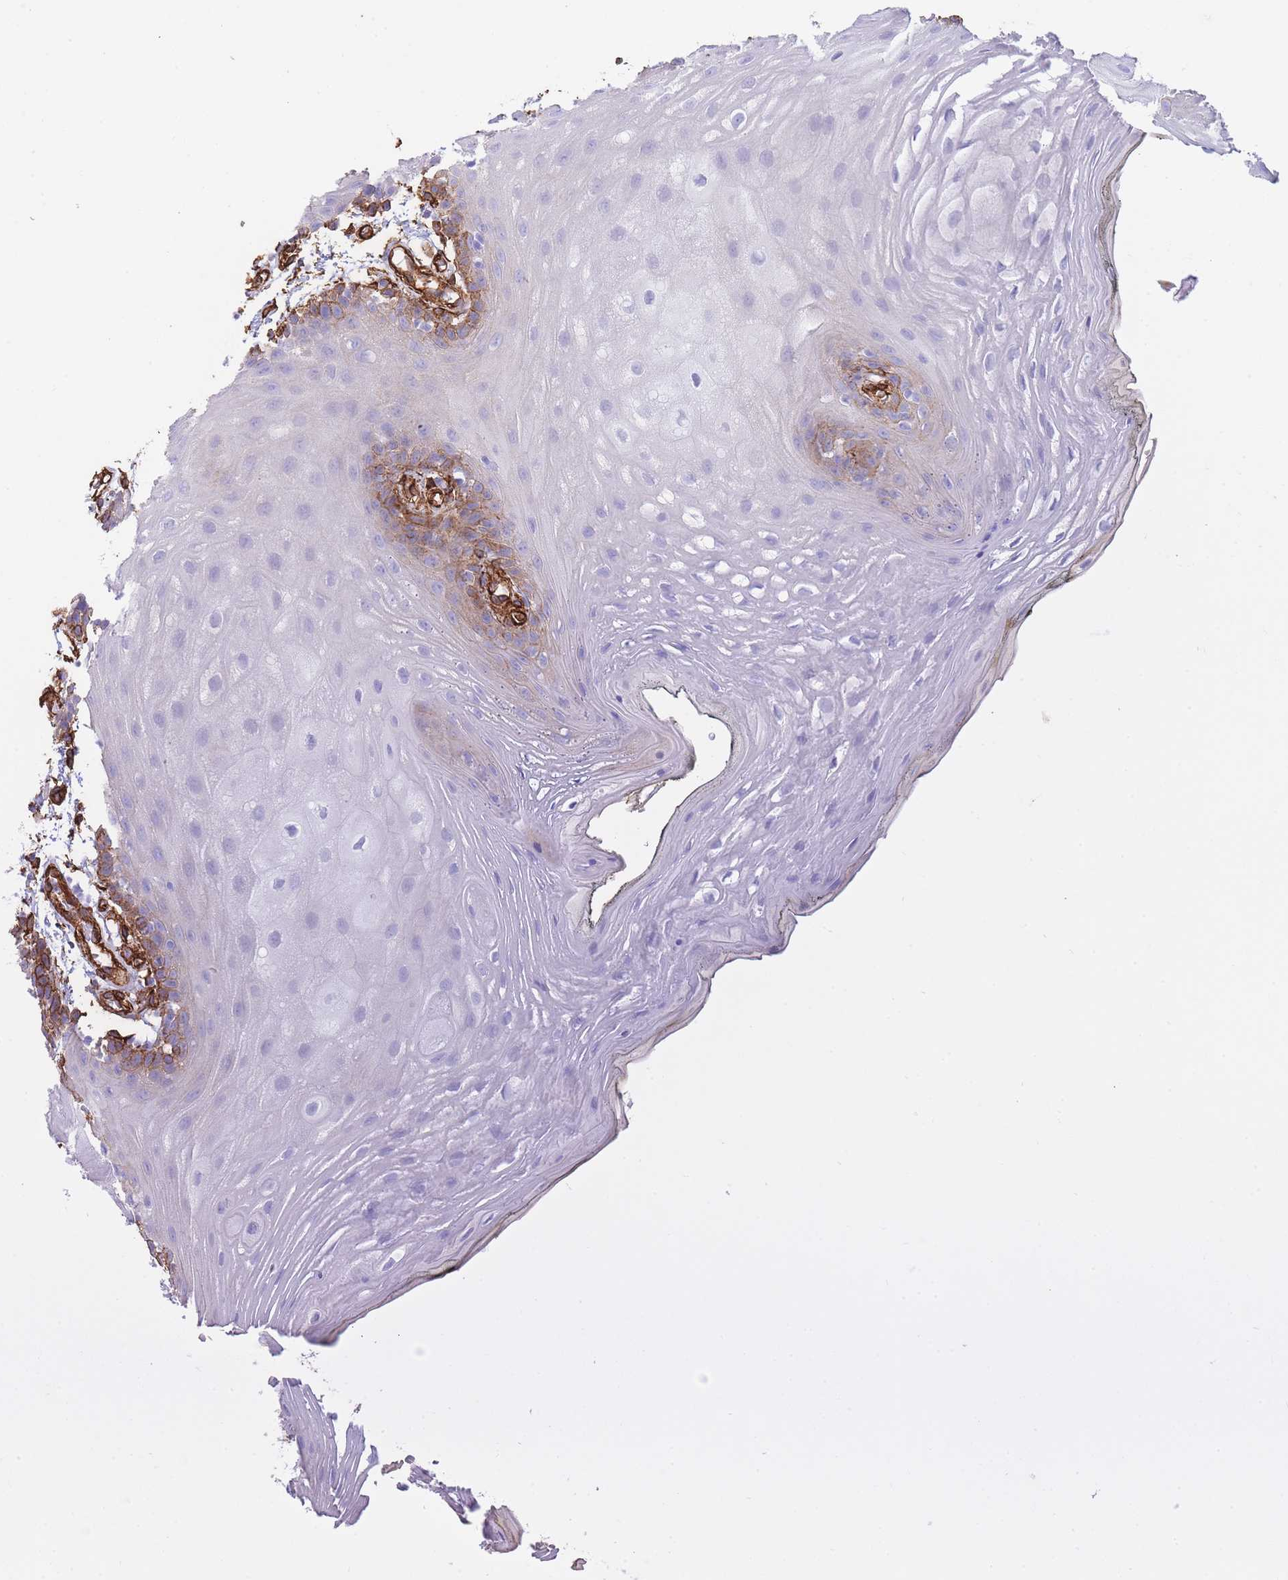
{"staining": {"intensity": "strong", "quantity": "<25%", "location": "cytoplasmic/membranous"}, "tissue": "oral mucosa", "cell_type": "Squamous epithelial cells", "image_type": "normal", "snomed": [{"axis": "morphology", "description": "Normal tissue, NOS"}, {"axis": "topography", "description": "Oral tissue"}, {"axis": "topography", "description": "Tounge, NOS"}], "caption": "Protein expression analysis of normal human oral mucosa reveals strong cytoplasmic/membranous staining in about <25% of squamous epithelial cells. The protein is stained brown, and the nuclei are stained in blue (DAB IHC with brightfield microscopy, high magnification).", "gene": "CAVIN1", "patient": {"sex": "female", "age": 81}}